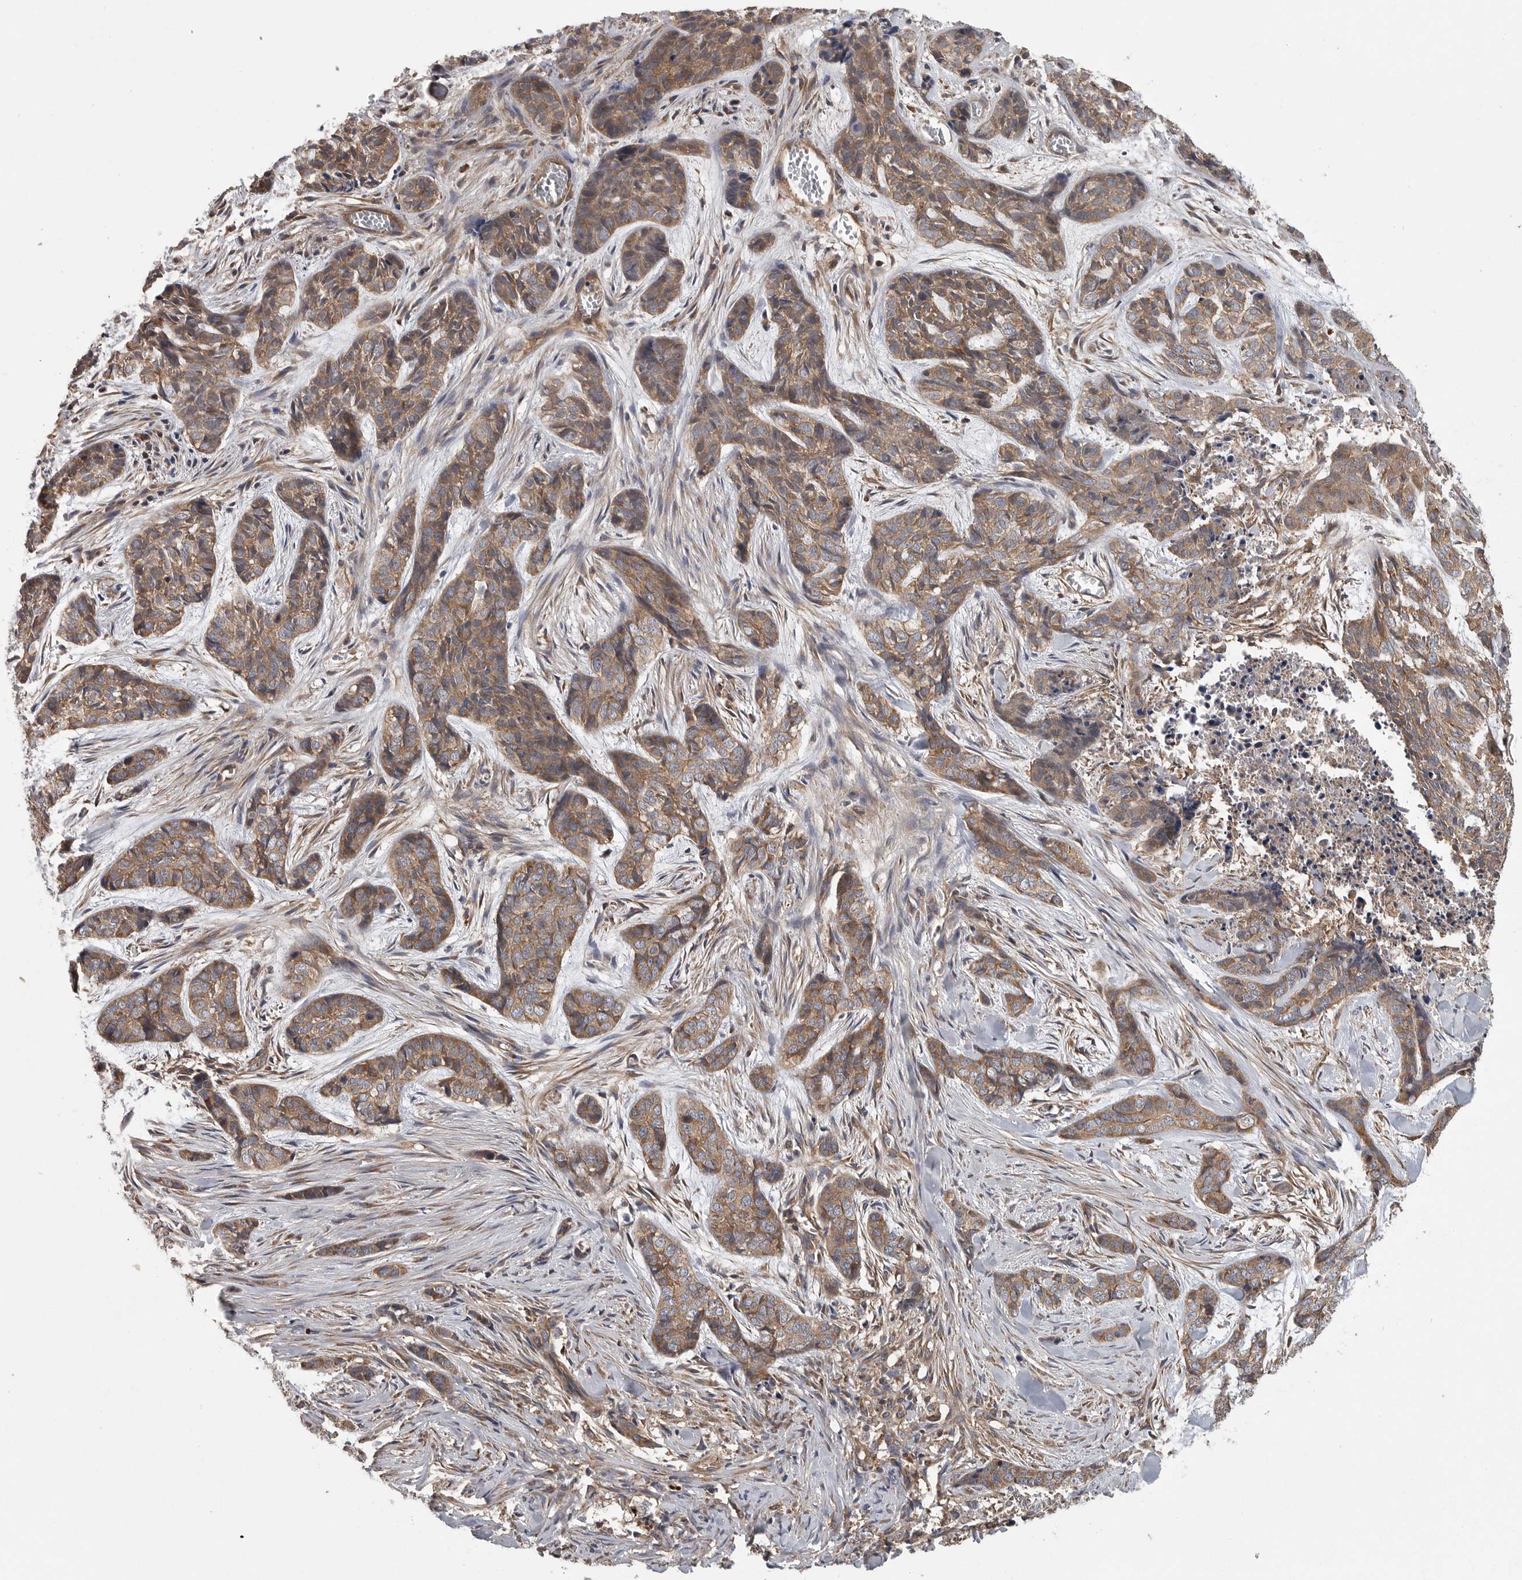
{"staining": {"intensity": "moderate", "quantity": ">75%", "location": "cytoplasmic/membranous"}, "tissue": "skin cancer", "cell_type": "Tumor cells", "image_type": "cancer", "snomed": [{"axis": "morphology", "description": "Basal cell carcinoma"}, {"axis": "topography", "description": "Skin"}], "caption": "About >75% of tumor cells in skin basal cell carcinoma exhibit moderate cytoplasmic/membranous protein positivity as visualized by brown immunohistochemical staining.", "gene": "OXR1", "patient": {"sex": "female", "age": 64}}